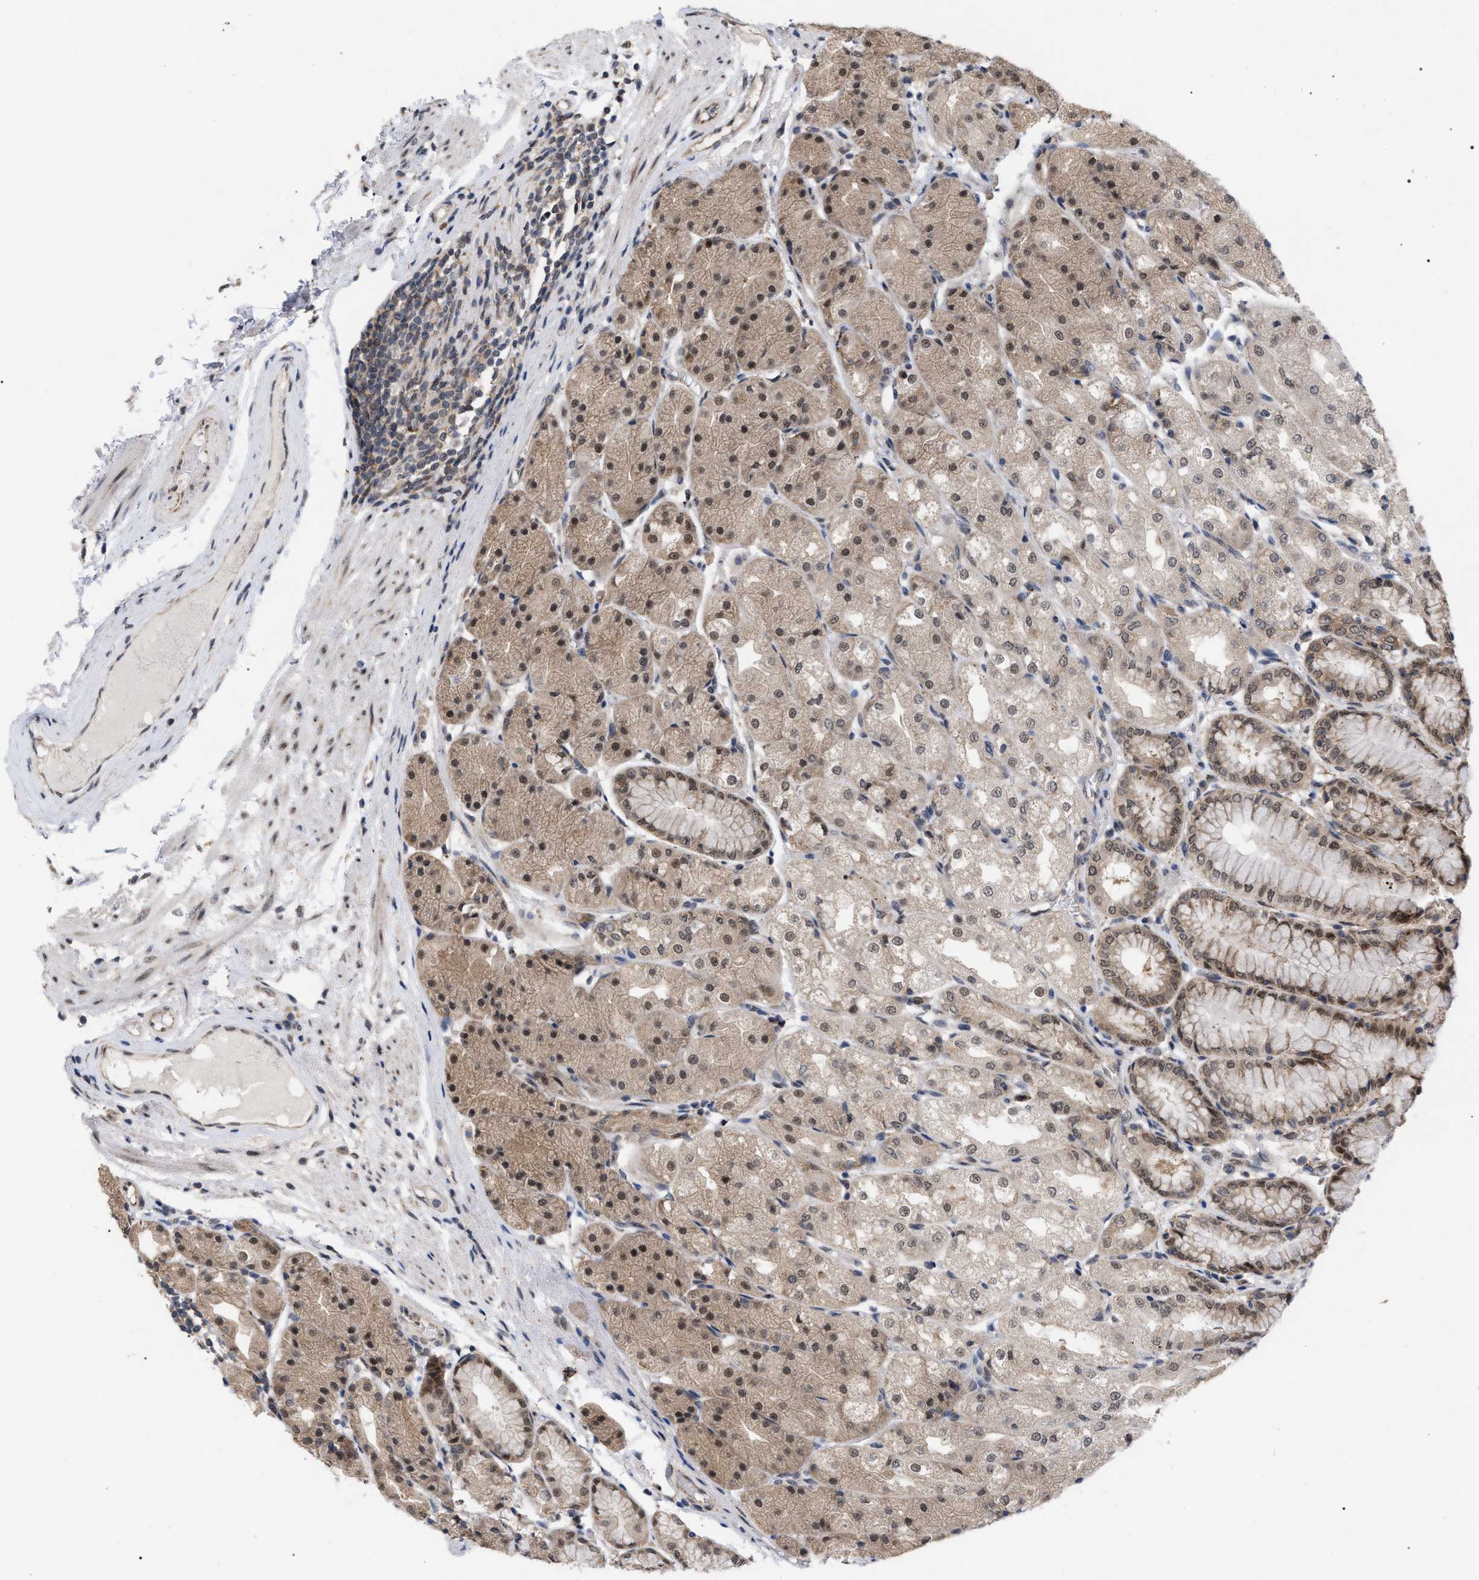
{"staining": {"intensity": "moderate", "quantity": "25%-75%", "location": "cytoplasmic/membranous,nuclear"}, "tissue": "stomach", "cell_type": "Glandular cells", "image_type": "normal", "snomed": [{"axis": "morphology", "description": "Normal tissue, NOS"}, {"axis": "topography", "description": "Stomach, upper"}], "caption": "Protein staining reveals moderate cytoplasmic/membranous,nuclear staining in about 25%-75% of glandular cells in benign stomach.", "gene": "UPF1", "patient": {"sex": "male", "age": 72}}